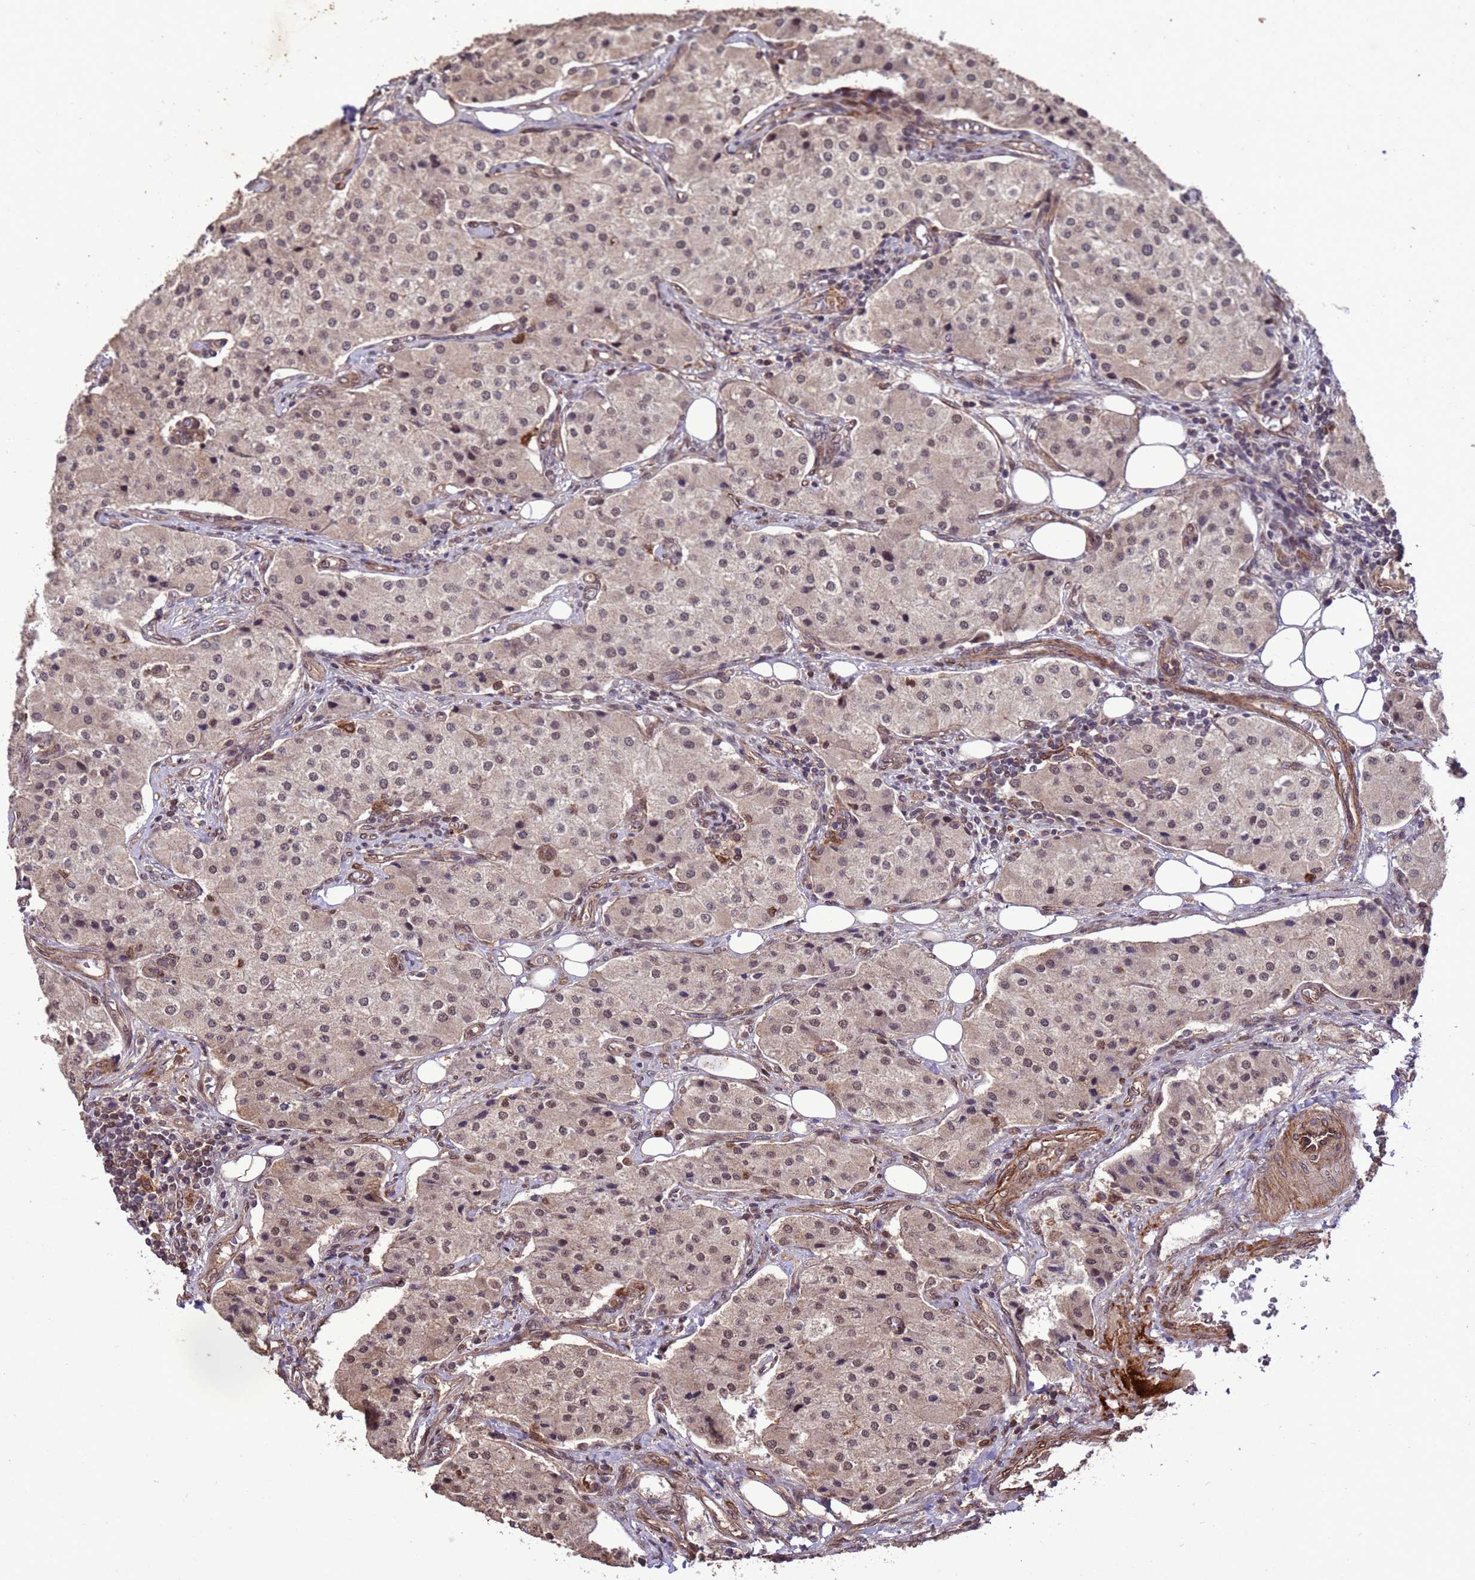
{"staining": {"intensity": "moderate", "quantity": ">75%", "location": "nuclear"}, "tissue": "carcinoid", "cell_type": "Tumor cells", "image_type": "cancer", "snomed": [{"axis": "morphology", "description": "Carcinoid, malignant, NOS"}, {"axis": "topography", "description": "Colon"}], "caption": "Tumor cells show medium levels of moderate nuclear expression in about >75% of cells in human carcinoid.", "gene": "VSTM4", "patient": {"sex": "female", "age": 52}}